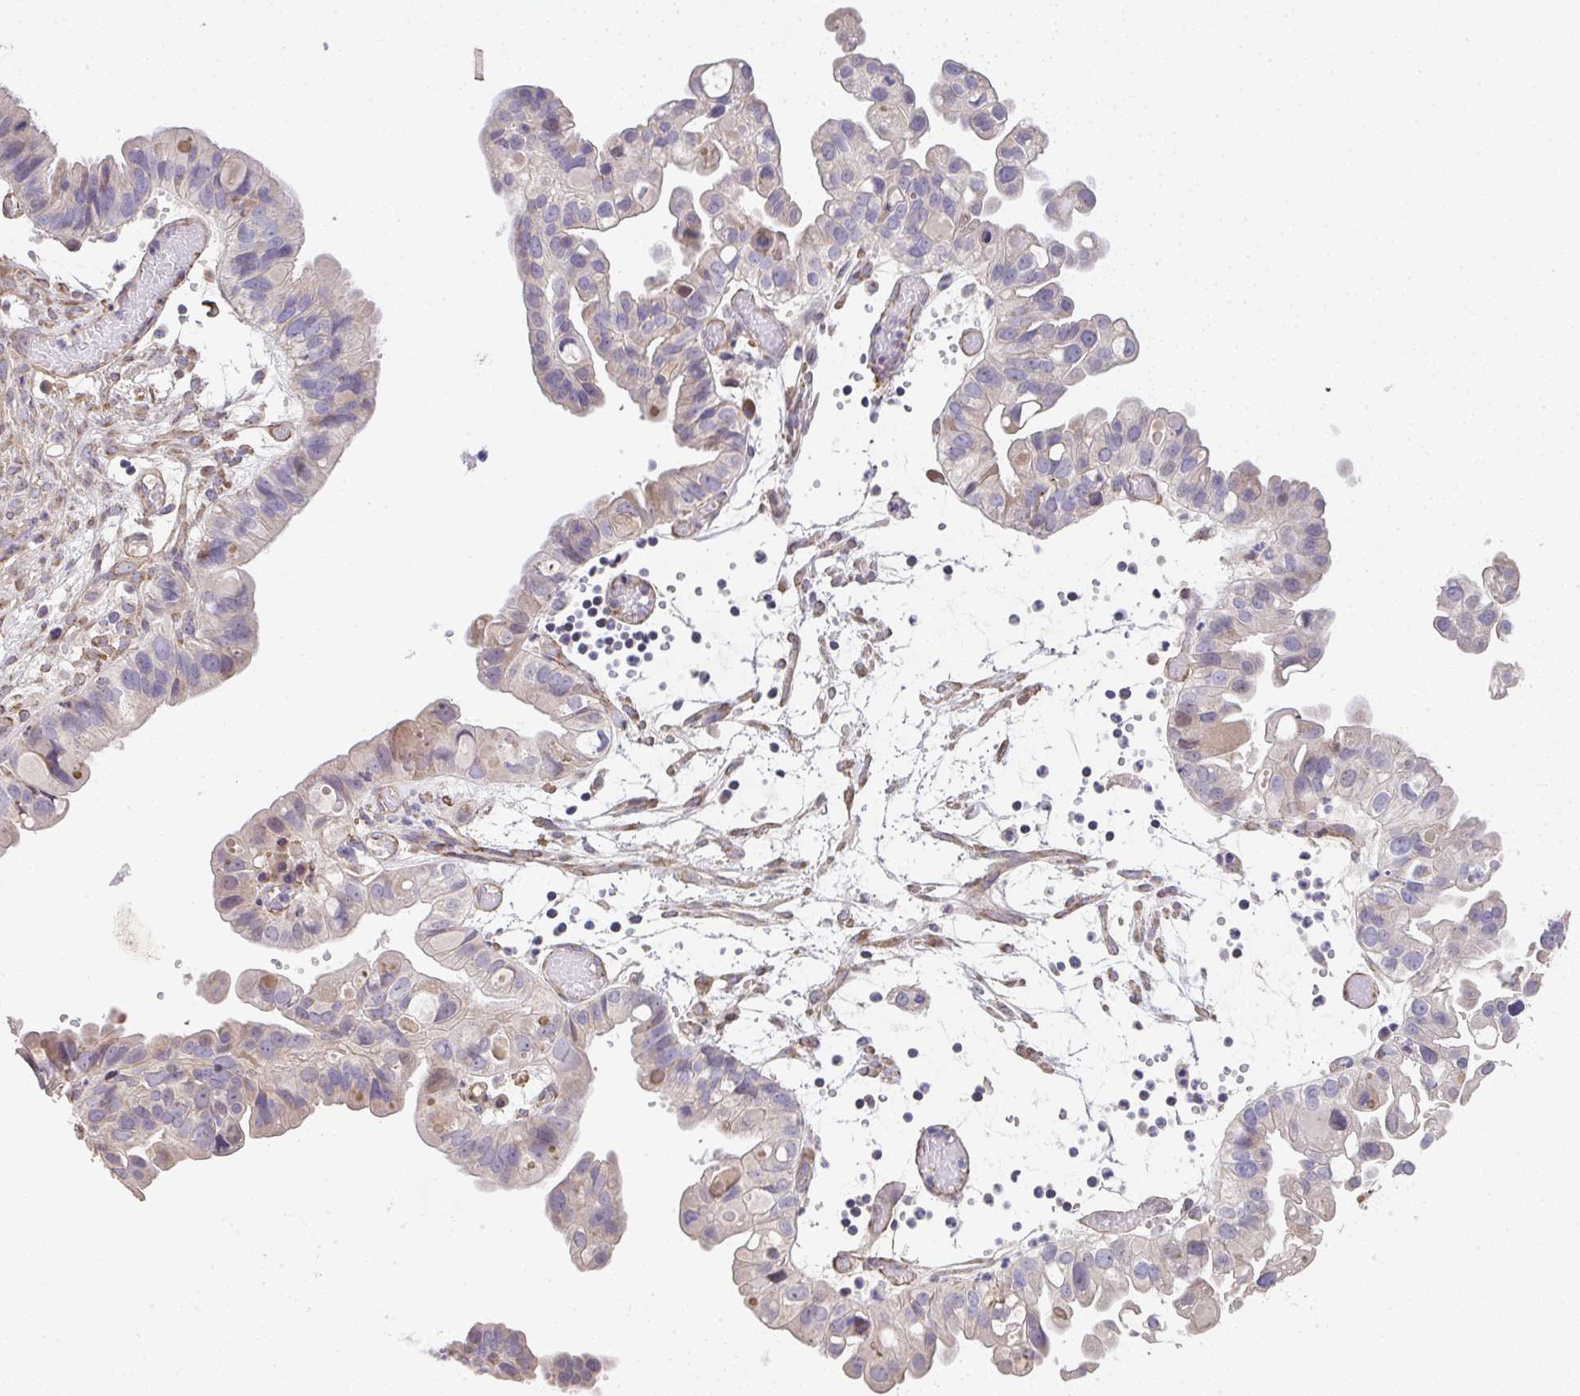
{"staining": {"intensity": "weak", "quantity": "<25%", "location": "nuclear"}, "tissue": "ovarian cancer", "cell_type": "Tumor cells", "image_type": "cancer", "snomed": [{"axis": "morphology", "description": "Cystadenocarcinoma, serous, NOS"}, {"axis": "topography", "description": "Ovary"}], "caption": "Ovarian cancer was stained to show a protein in brown. There is no significant positivity in tumor cells. The staining is performed using DAB (3,3'-diaminobenzidine) brown chromogen with nuclei counter-stained in using hematoxylin.", "gene": "RUNDC3B", "patient": {"sex": "female", "age": 56}}